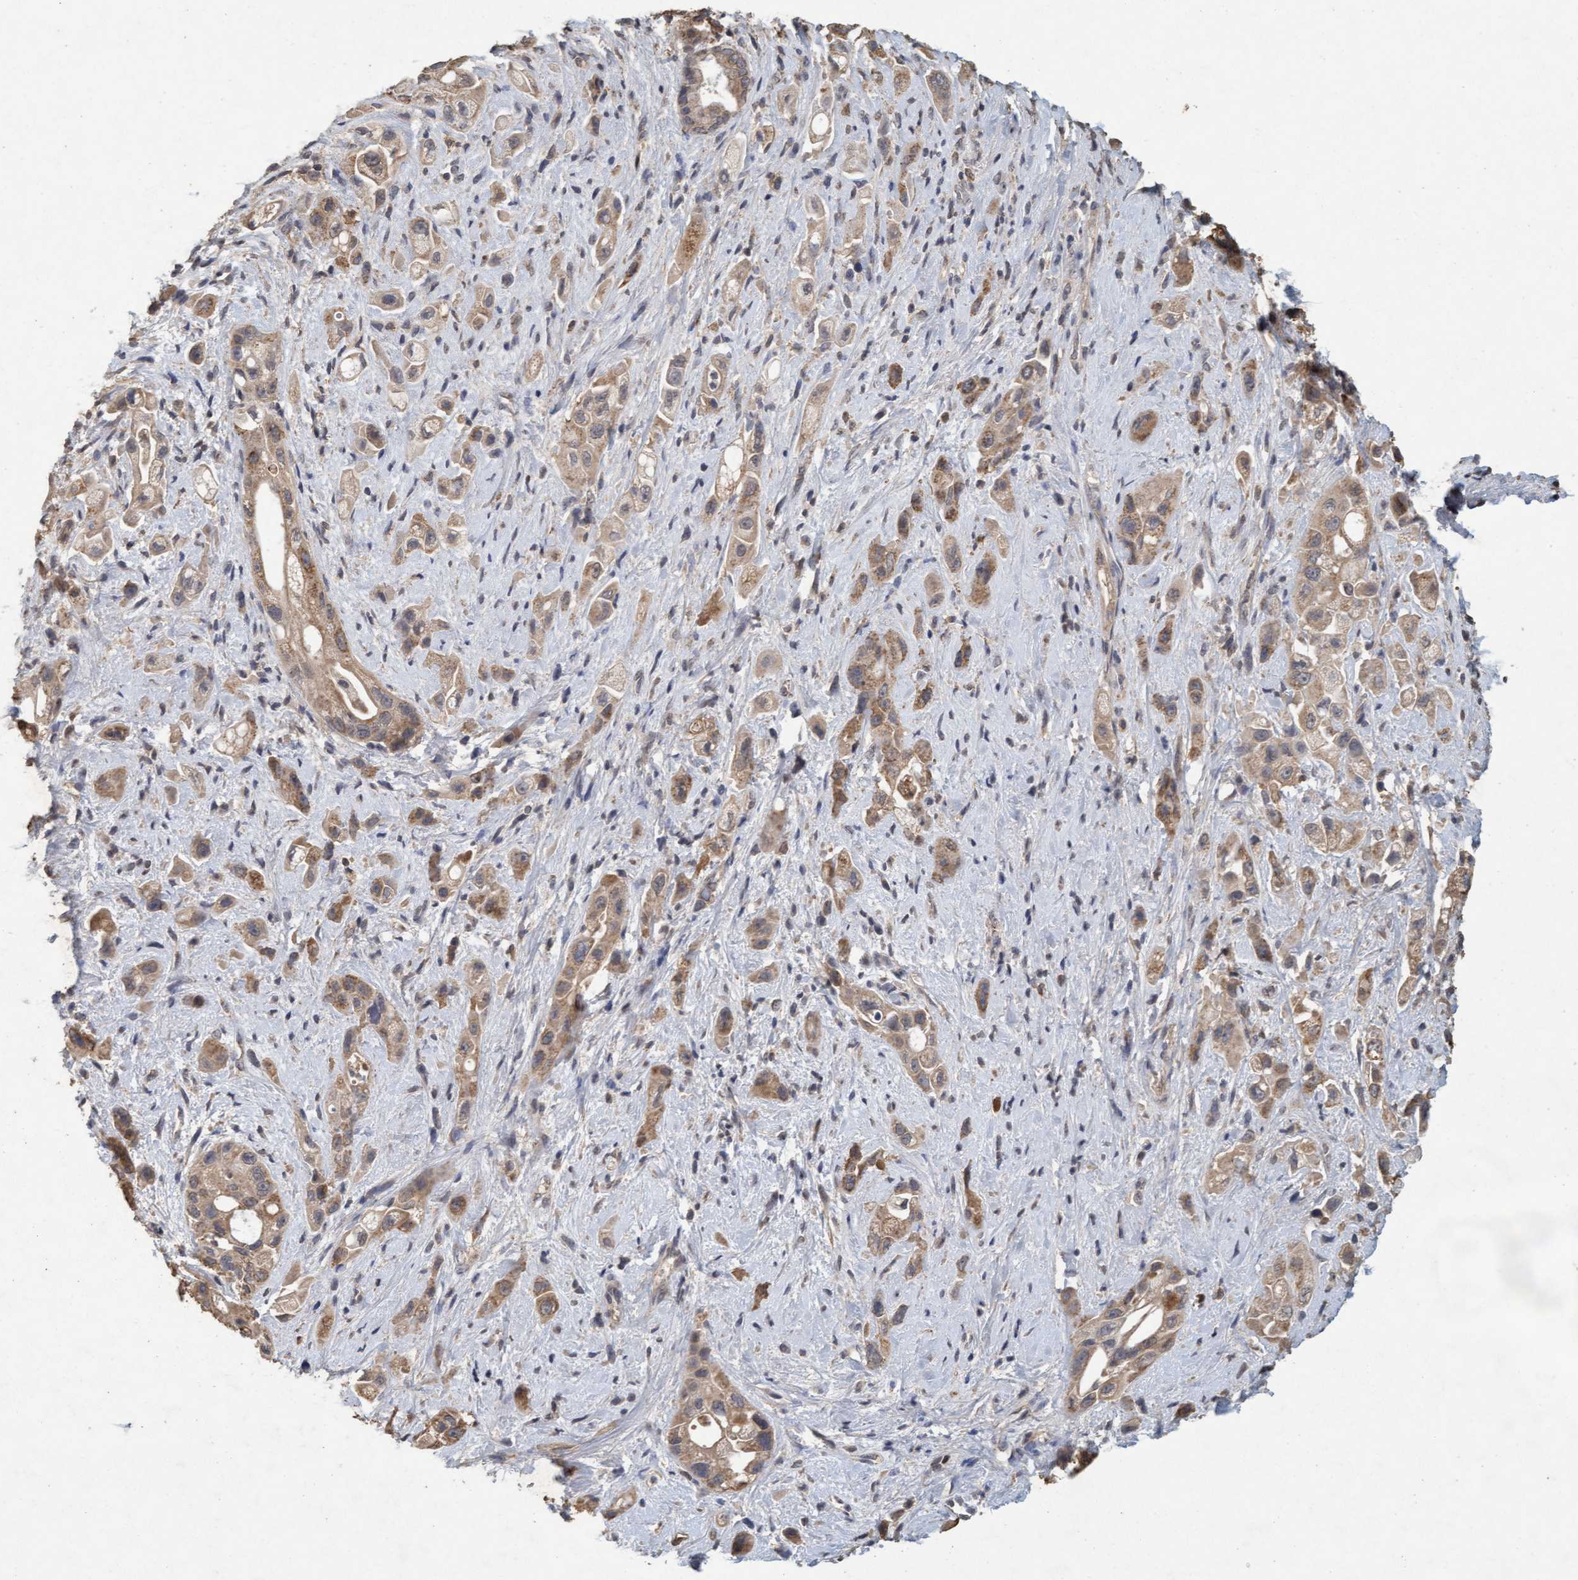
{"staining": {"intensity": "moderate", "quantity": ">75%", "location": "cytoplasmic/membranous"}, "tissue": "pancreatic cancer", "cell_type": "Tumor cells", "image_type": "cancer", "snomed": [{"axis": "morphology", "description": "Adenocarcinoma, NOS"}, {"axis": "topography", "description": "Pancreas"}], "caption": "High-magnification brightfield microscopy of adenocarcinoma (pancreatic) stained with DAB (3,3'-diaminobenzidine) (brown) and counterstained with hematoxylin (blue). tumor cells exhibit moderate cytoplasmic/membranous positivity is present in approximately>75% of cells.", "gene": "VSIG8", "patient": {"sex": "female", "age": 66}}